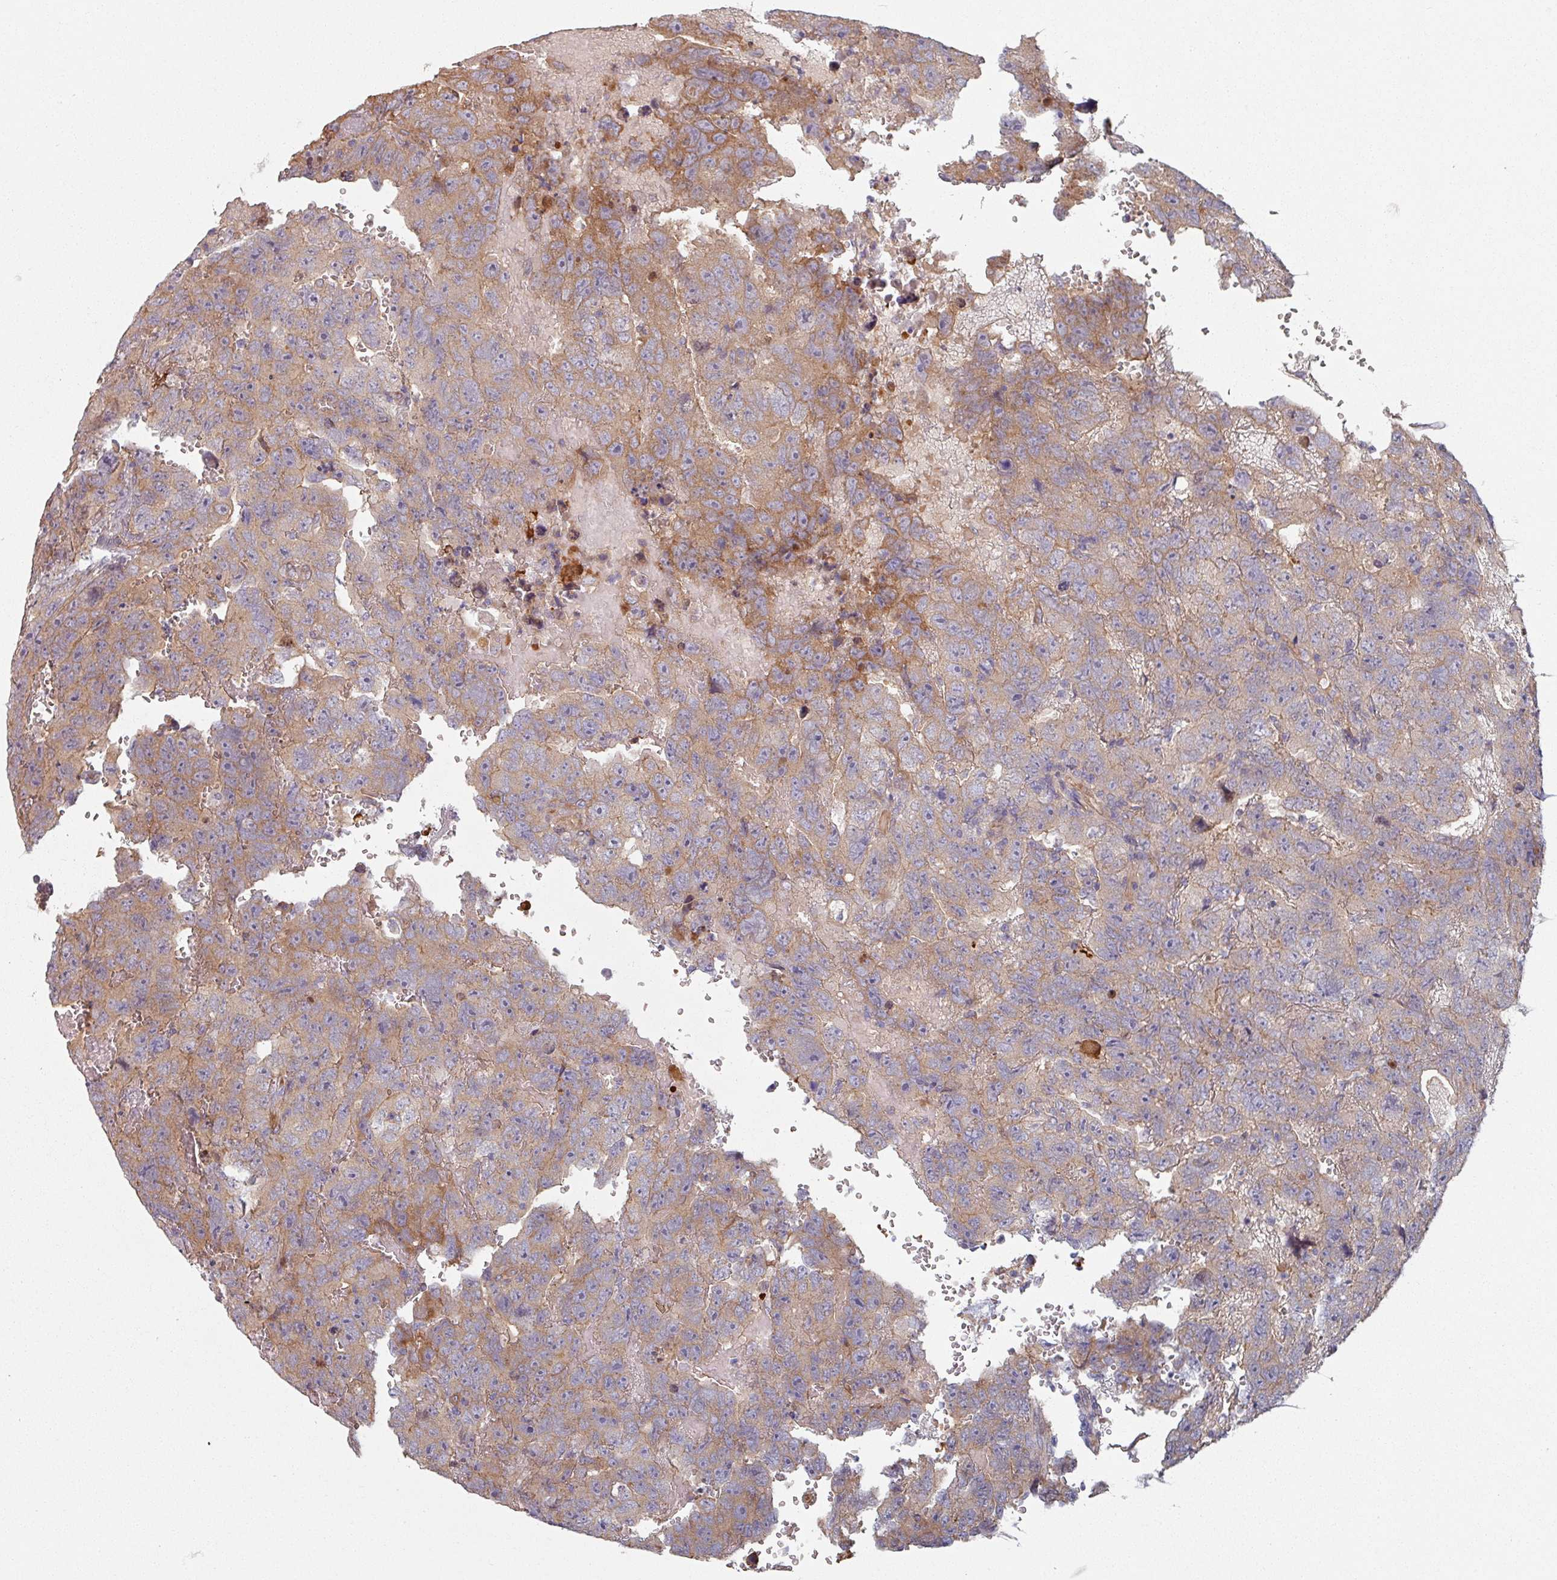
{"staining": {"intensity": "moderate", "quantity": ">75%", "location": "cytoplasmic/membranous"}, "tissue": "testis cancer", "cell_type": "Tumor cells", "image_type": "cancer", "snomed": [{"axis": "morphology", "description": "Carcinoma, Embryonal, NOS"}, {"axis": "topography", "description": "Testis"}], "caption": "Immunohistochemistry (DAB (3,3'-diaminobenzidine)) staining of human embryonal carcinoma (testis) demonstrates moderate cytoplasmic/membranous protein positivity in approximately >75% of tumor cells. Nuclei are stained in blue.", "gene": "C4BPB", "patient": {"sex": "male", "age": 45}}